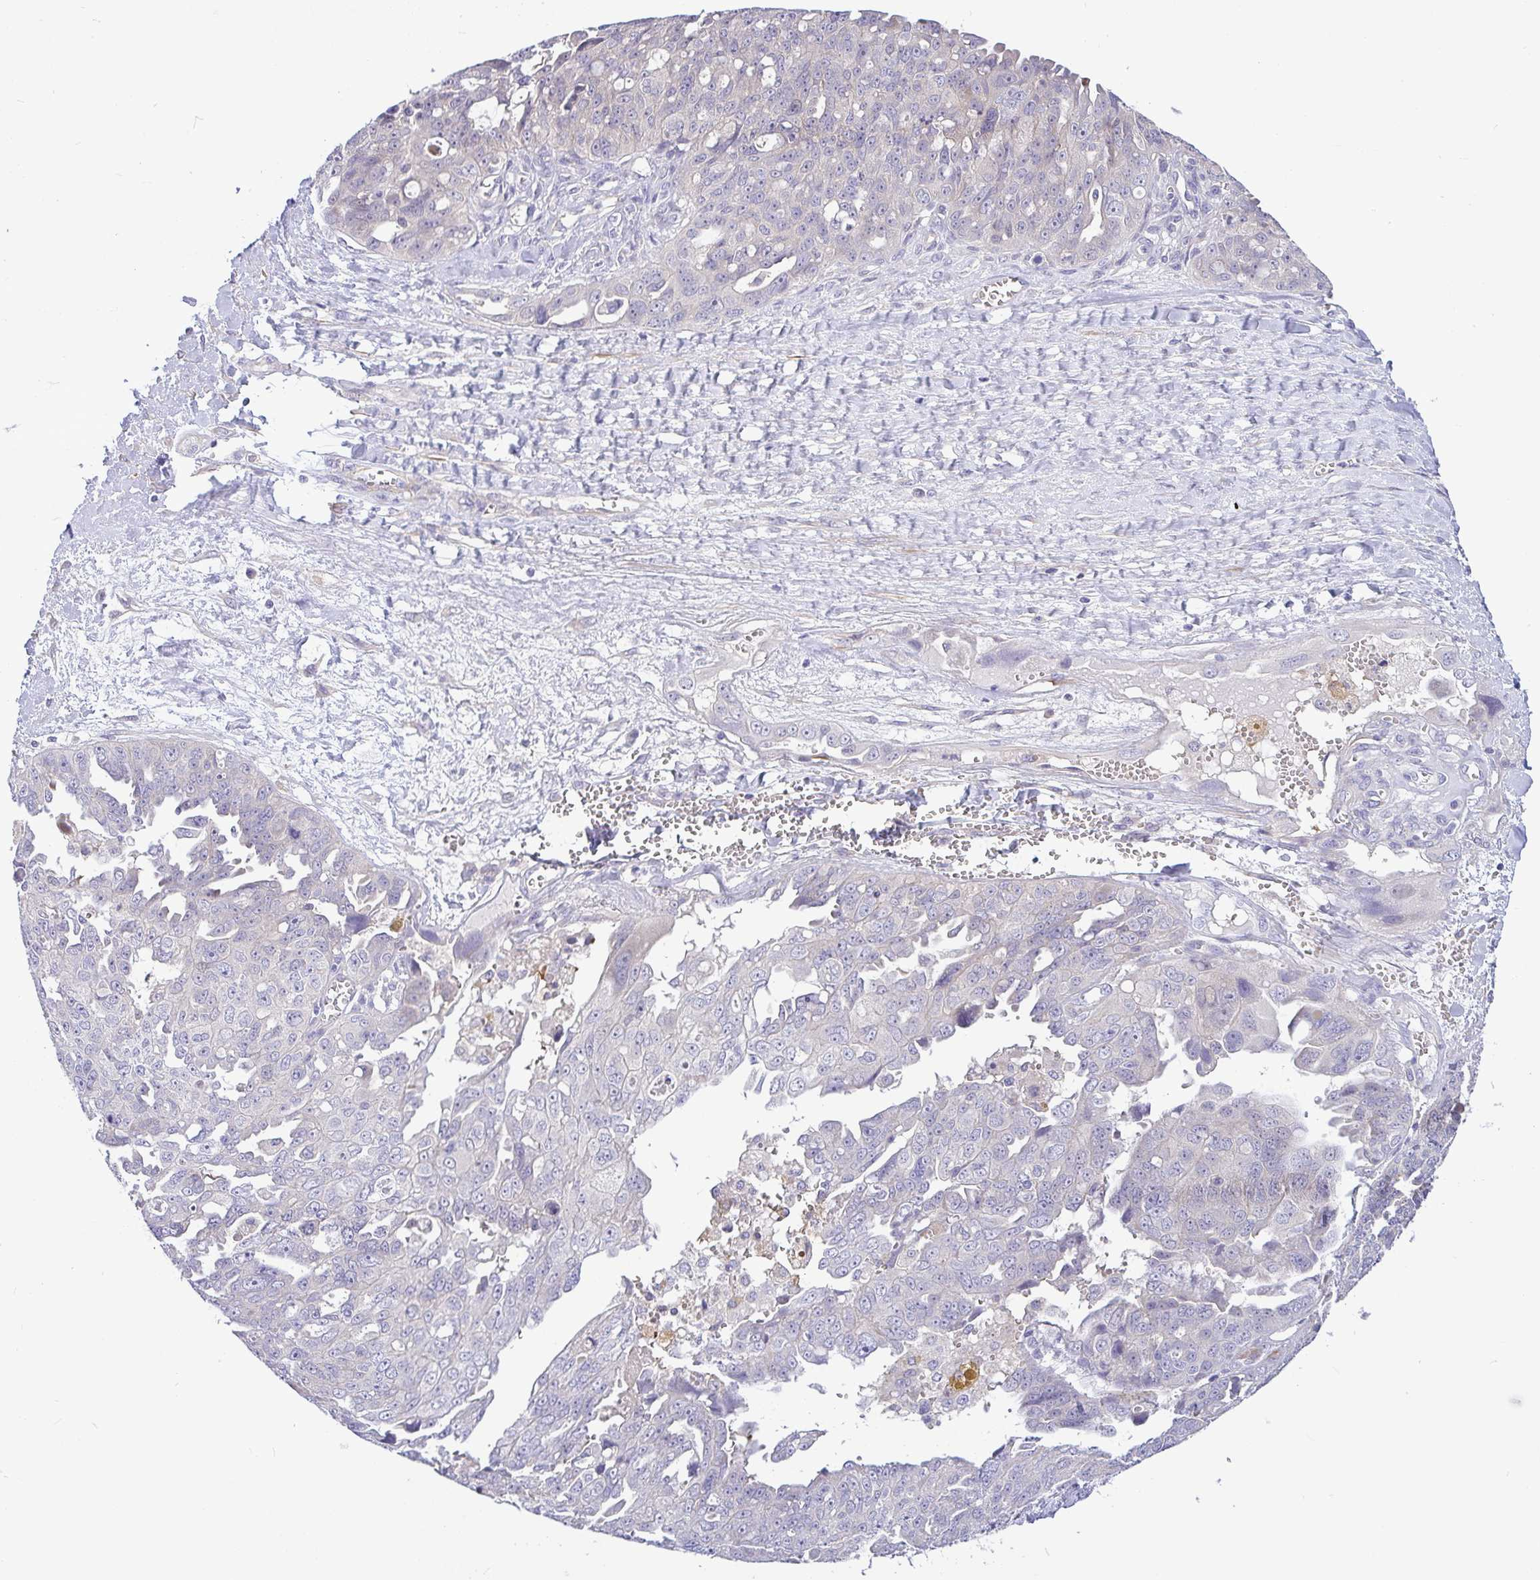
{"staining": {"intensity": "negative", "quantity": "none", "location": "none"}, "tissue": "ovarian cancer", "cell_type": "Tumor cells", "image_type": "cancer", "snomed": [{"axis": "morphology", "description": "Carcinoma, endometroid"}, {"axis": "topography", "description": "Ovary"}], "caption": "Immunohistochemistry (IHC) histopathology image of human ovarian cancer (endometroid carcinoma) stained for a protein (brown), which demonstrates no staining in tumor cells.", "gene": "MOCS1", "patient": {"sex": "female", "age": 70}}